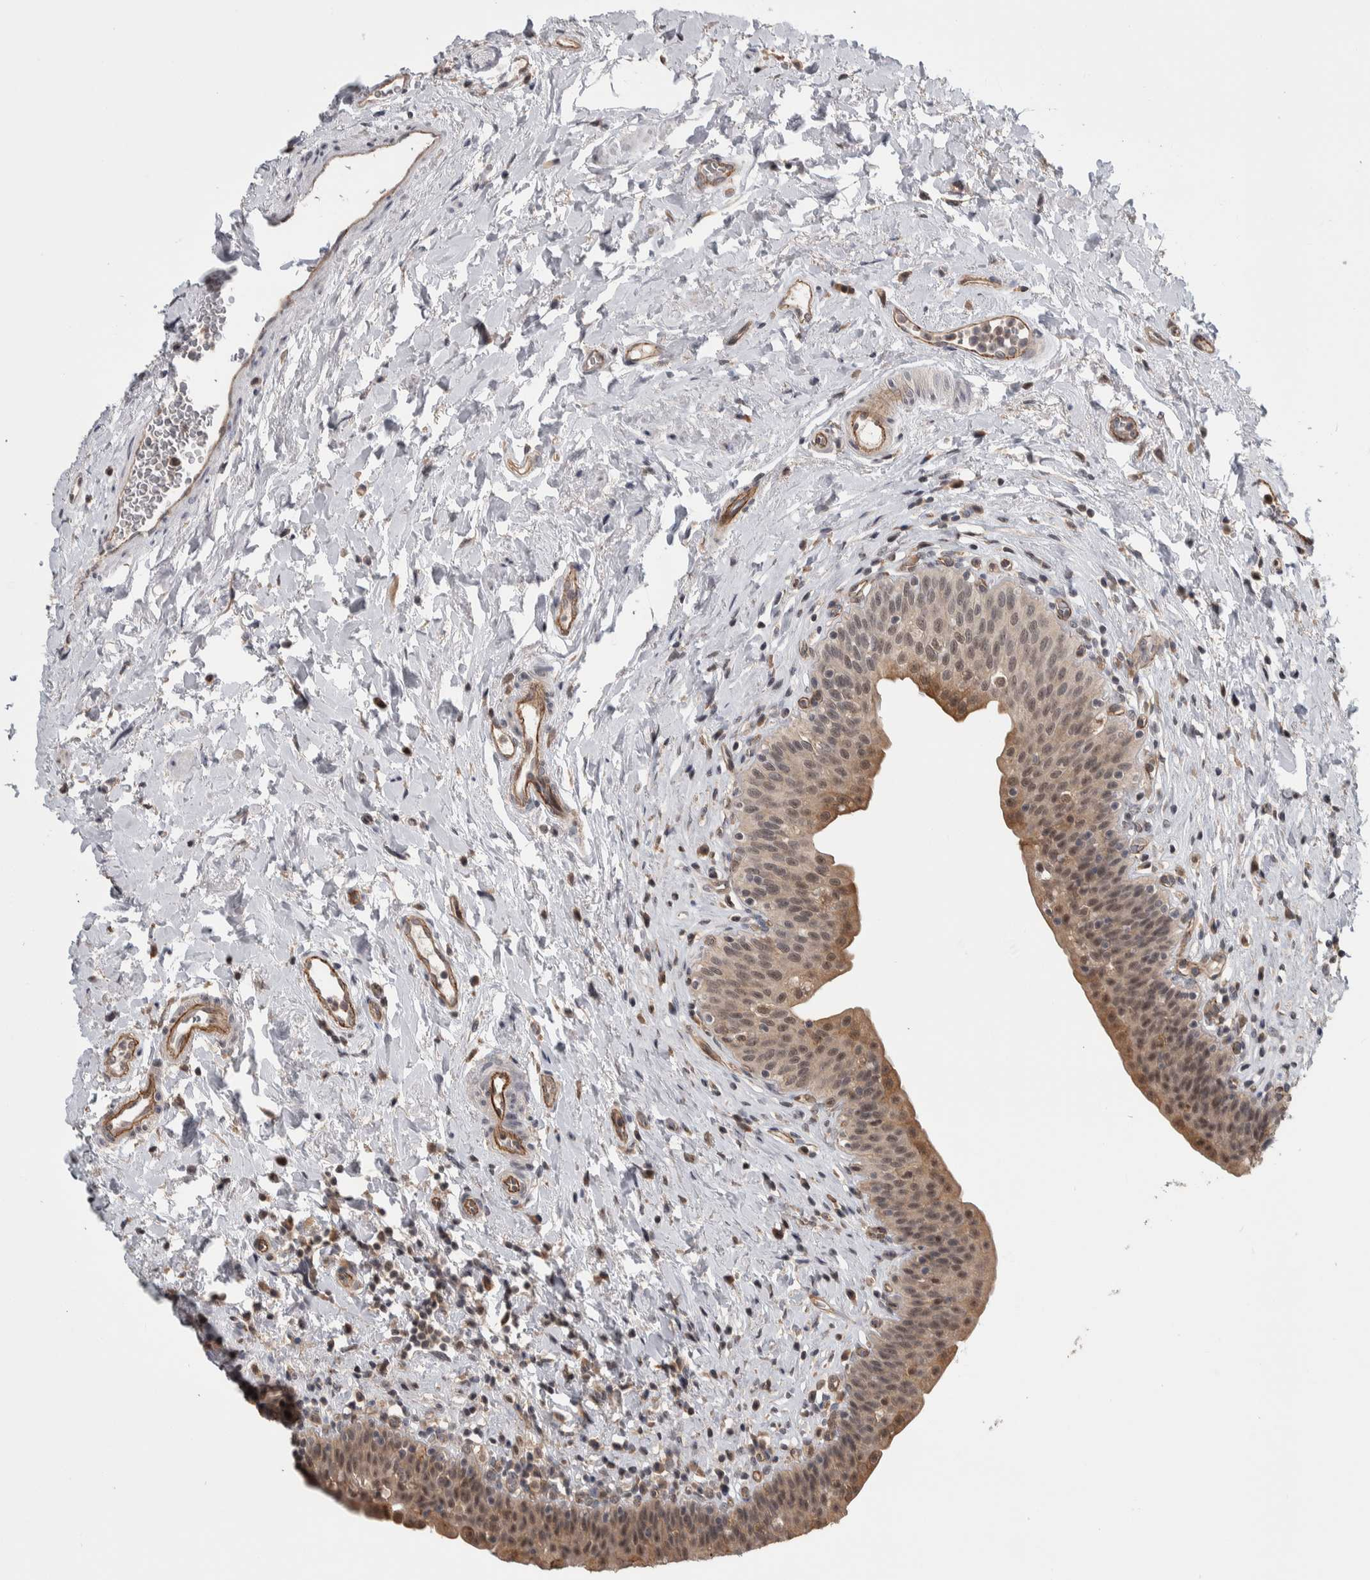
{"staining": {"intensity": "moderate", "quantity": "25%-75%", "location": "cytoplasmic/membranous,nuclear"}, "tissue": "urinary bladder", "cell_type": "Urothelial cells", "image_type": "normal", "snomed": [{"axis": "morphology", "description": "Normal tissue, NOS"}, {"axis": "topography", "description": "Urinary bladder"}], "caption": "Immunohistochemical staining of benign urinary bladder demonstrates moderate cytoplasmic/membranous,nuclear protein expression in about 25%-75% of urothelial cells.", "gene": "PRDM4", "patient": {"sex": "male", "age": 83}}